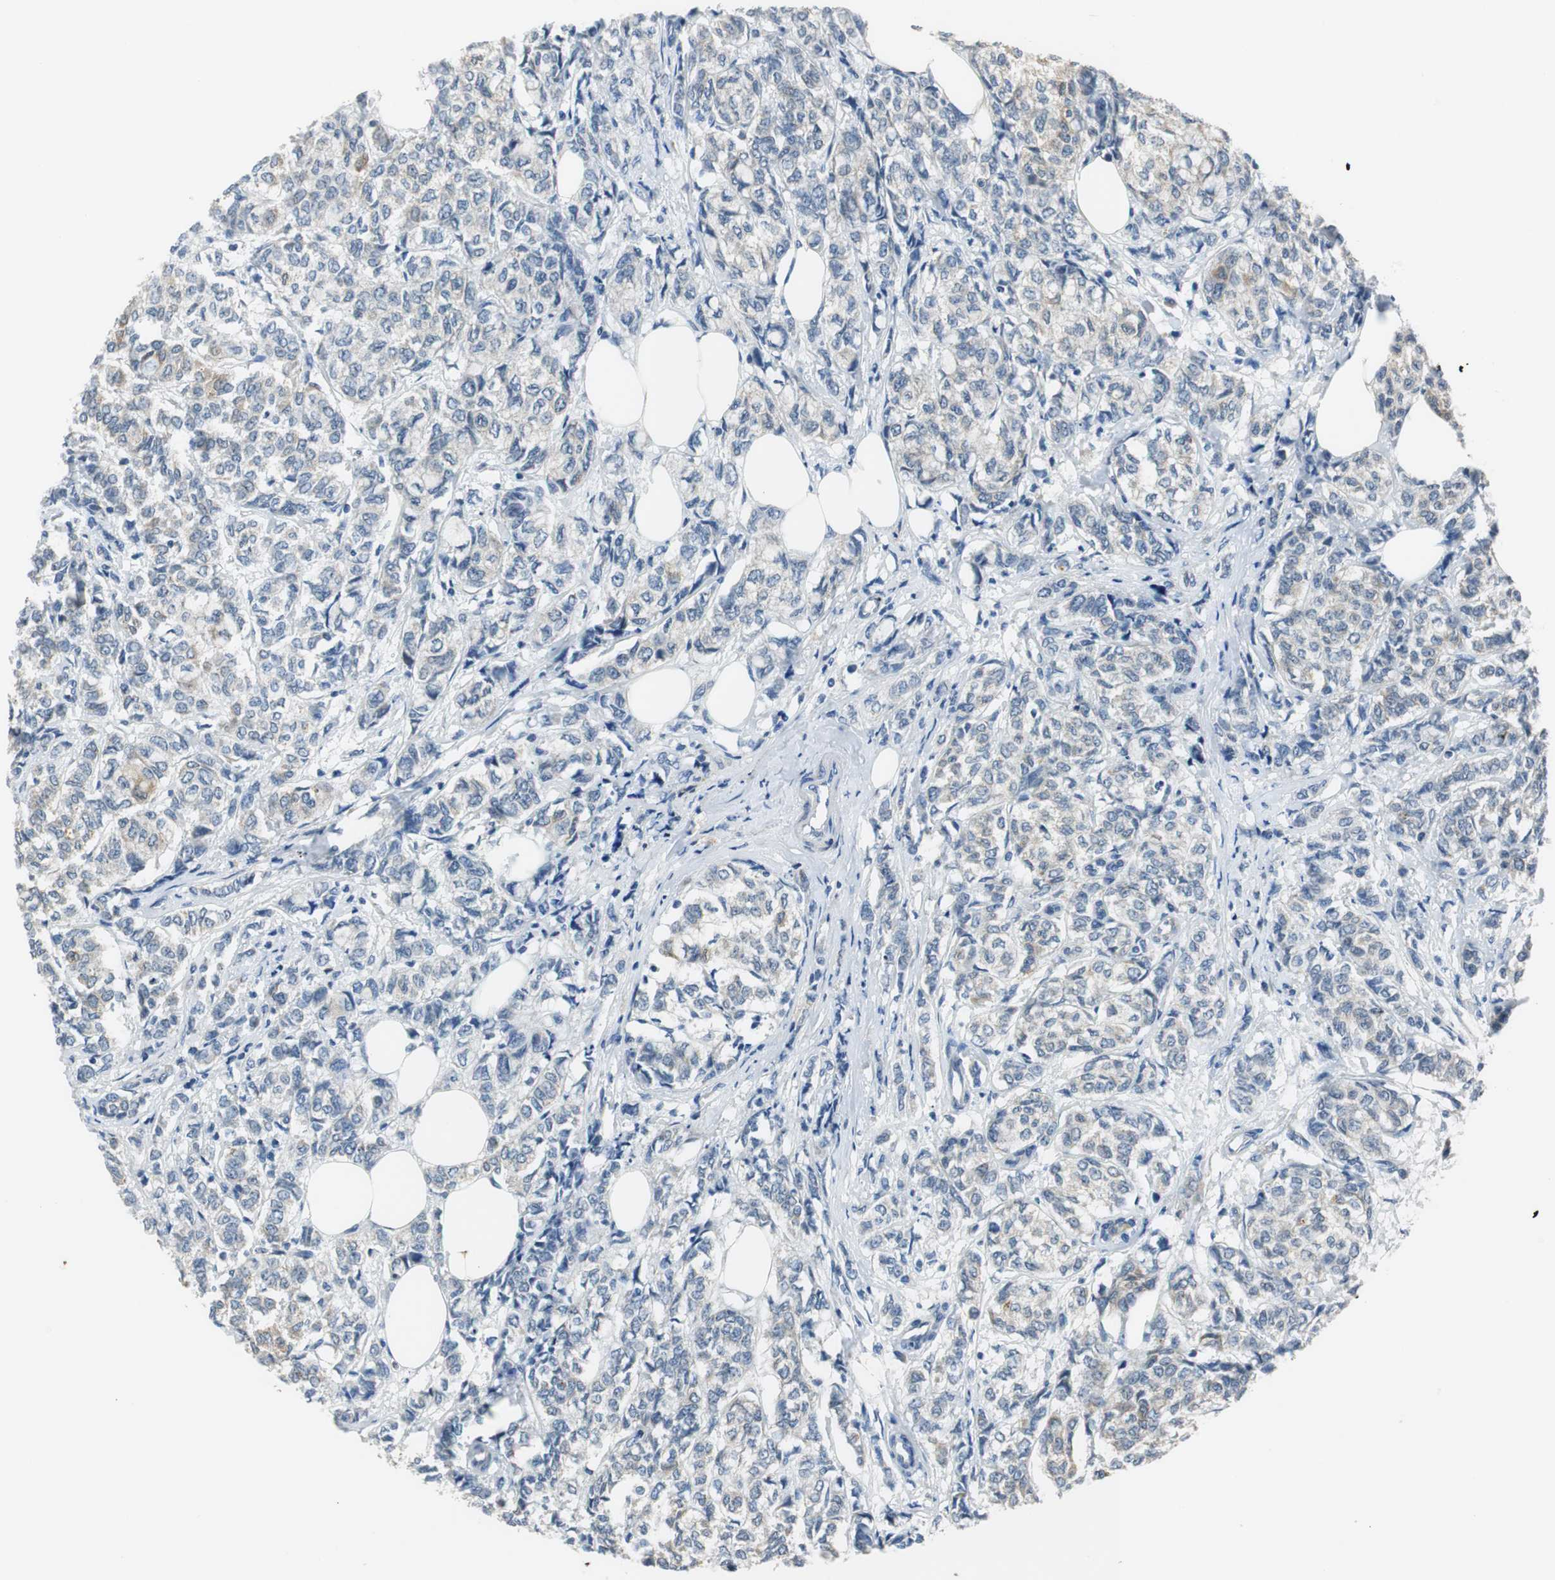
{"staining": {"intensity": "weak", "quantity": ">75%", "location": "cytoplasmic/membranous"}, "tissue": "breast cancer", "cell_type": "Tumor cells", "image_type": "cancer", "snomed": [{"axis": "morphology", "description": "Lobular carcinoma"}, {"axis": "topography", "description": "Breast"}], "caption": "Breast cancer (lobular carcinoma) stained for a protein demonstrates weak cytoplasmic/membranous positivity in tumor cells. (brown staining indicates protein expression, while blue staining denotes nuclei).", "gene": "FADS2", "patient": {"sex": "female", "age": 60}}